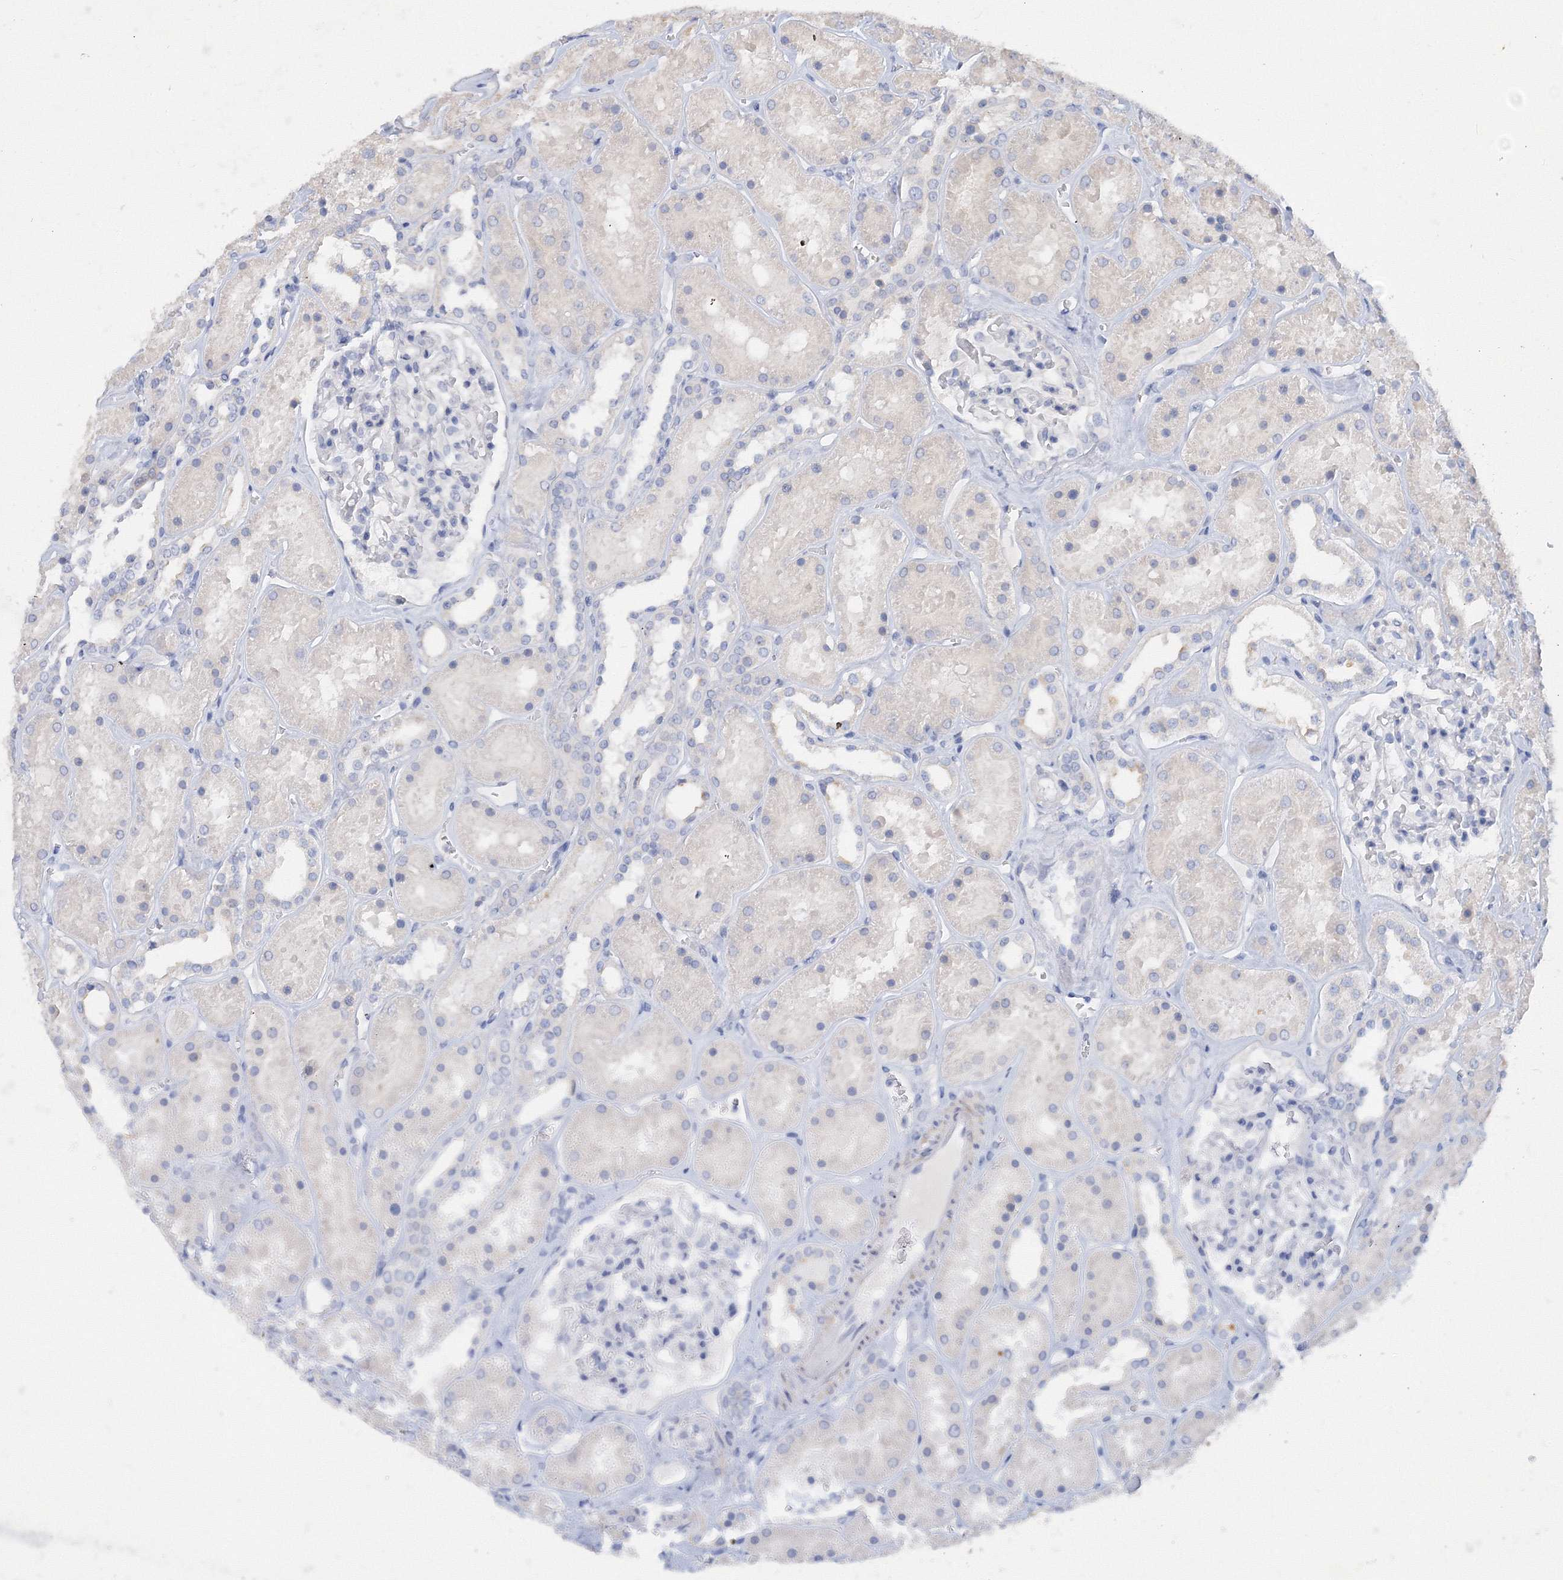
{"staining": {"intensity": "negative", "quantity": "none", "location": "none"}, "tissue": "kidney", "cell_type": "Cells in glomeruli", "image_type": "normal", "snomed": [{"axis": "morphology", "description": "Normal tissue, NOS"}, {"axis": "topography", "description": "Kidney"}], "caption": "Cells in glomeruli show no significant staining in normal kidney.", "gene": "OSBPL6", "patient": {"sex": "female", "age": 41}}